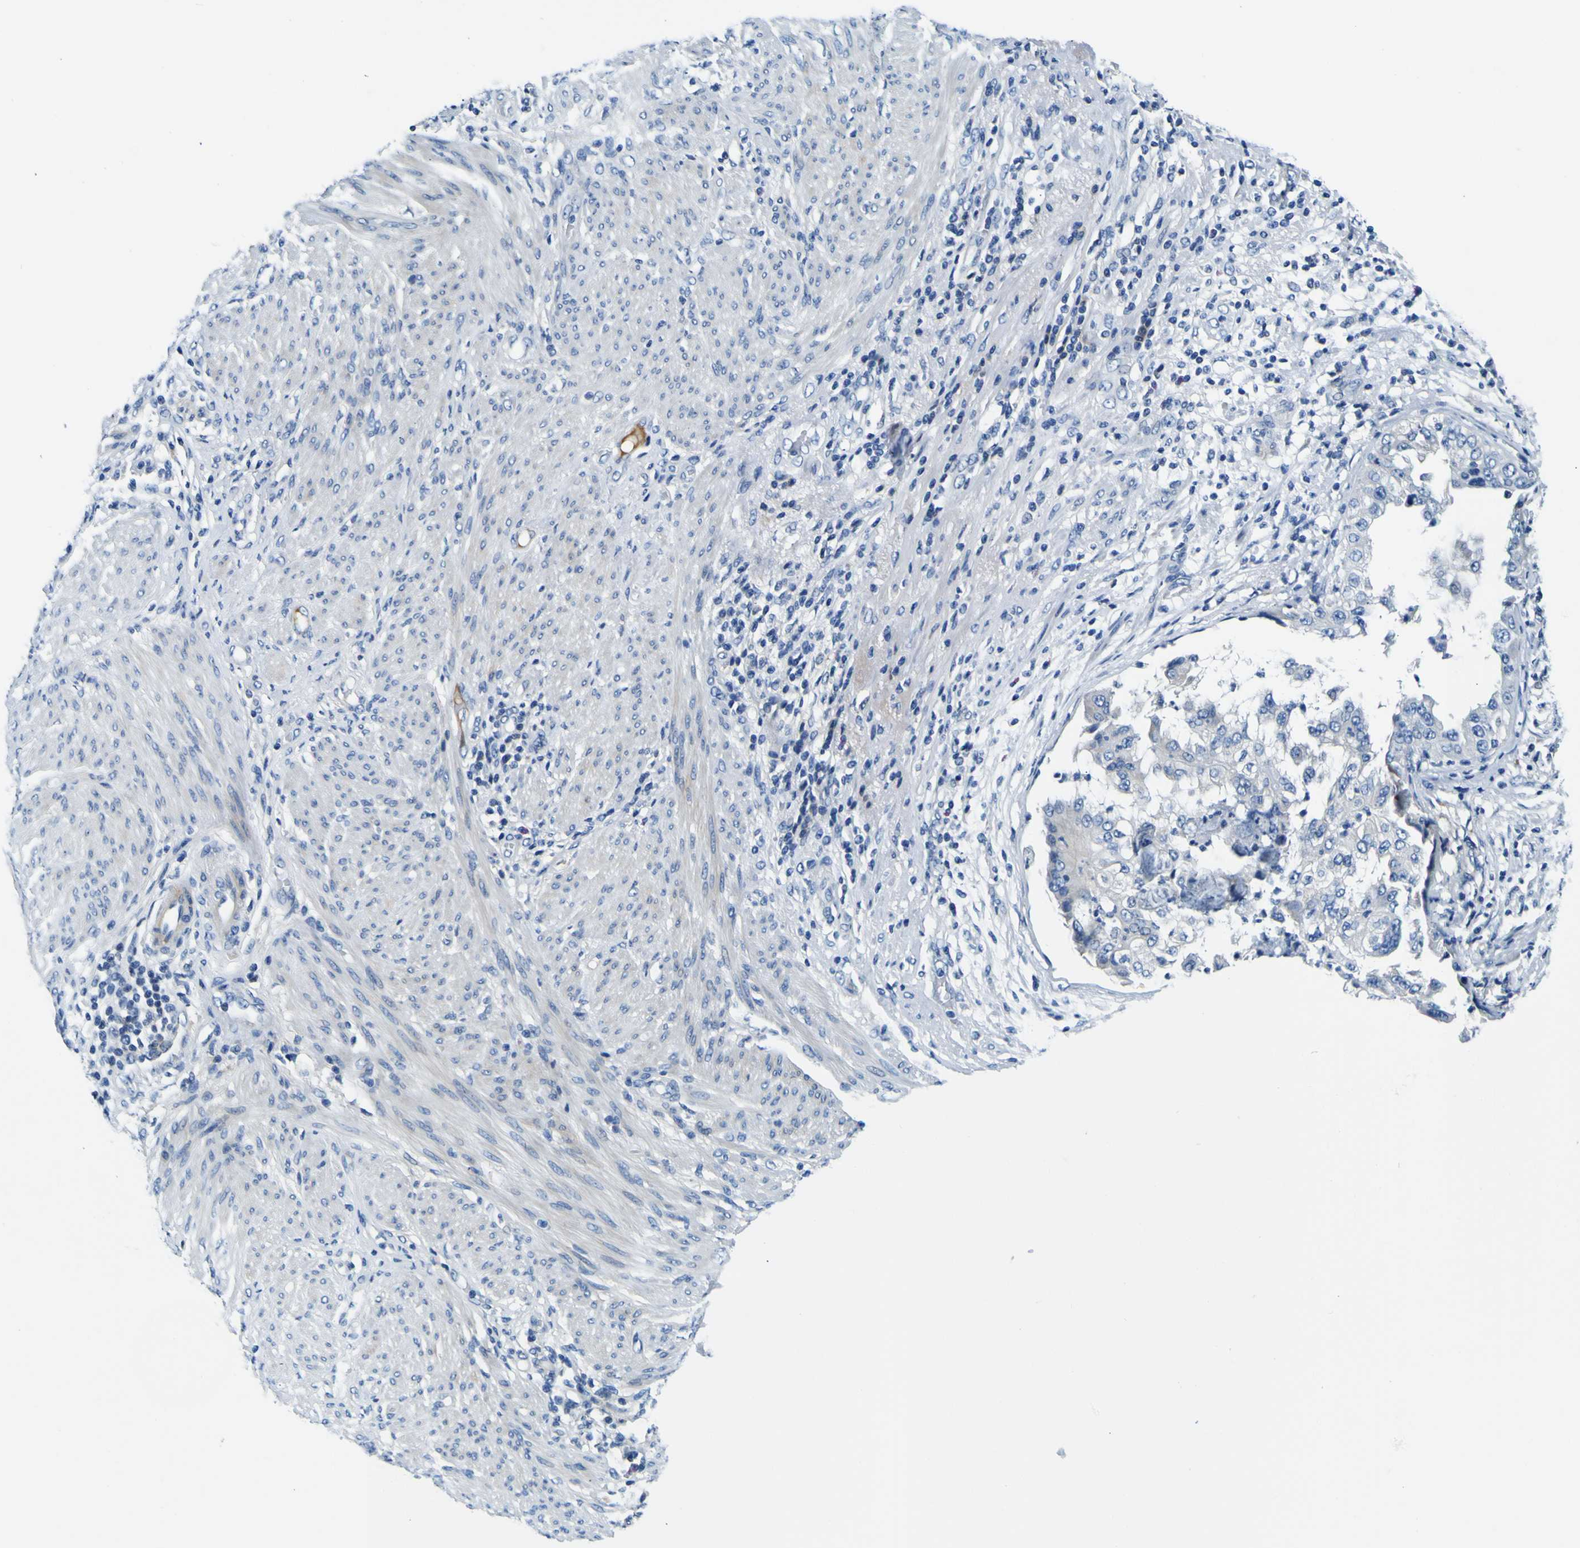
{"staining": {"intensity": "negative", "quantity": "none", "location": "none"}, "tissue": "endometrial cancer", "cell_type": "Tumor cells", "image_type": "cancer", "snomed": [{"axis": "morphology", "description": "Adenocarcinoma, NOS"}, {"axis": "topography", "description": "Endometrium"}], "caption": "The immunohistochemistry (IHC) photomicrograph has no significant positivity in tumor cells of endometrial cancer (adenocarcinoma) tissue.", "gene": "ADGRA2", "patient": {"sex": "female", "age": 85}}